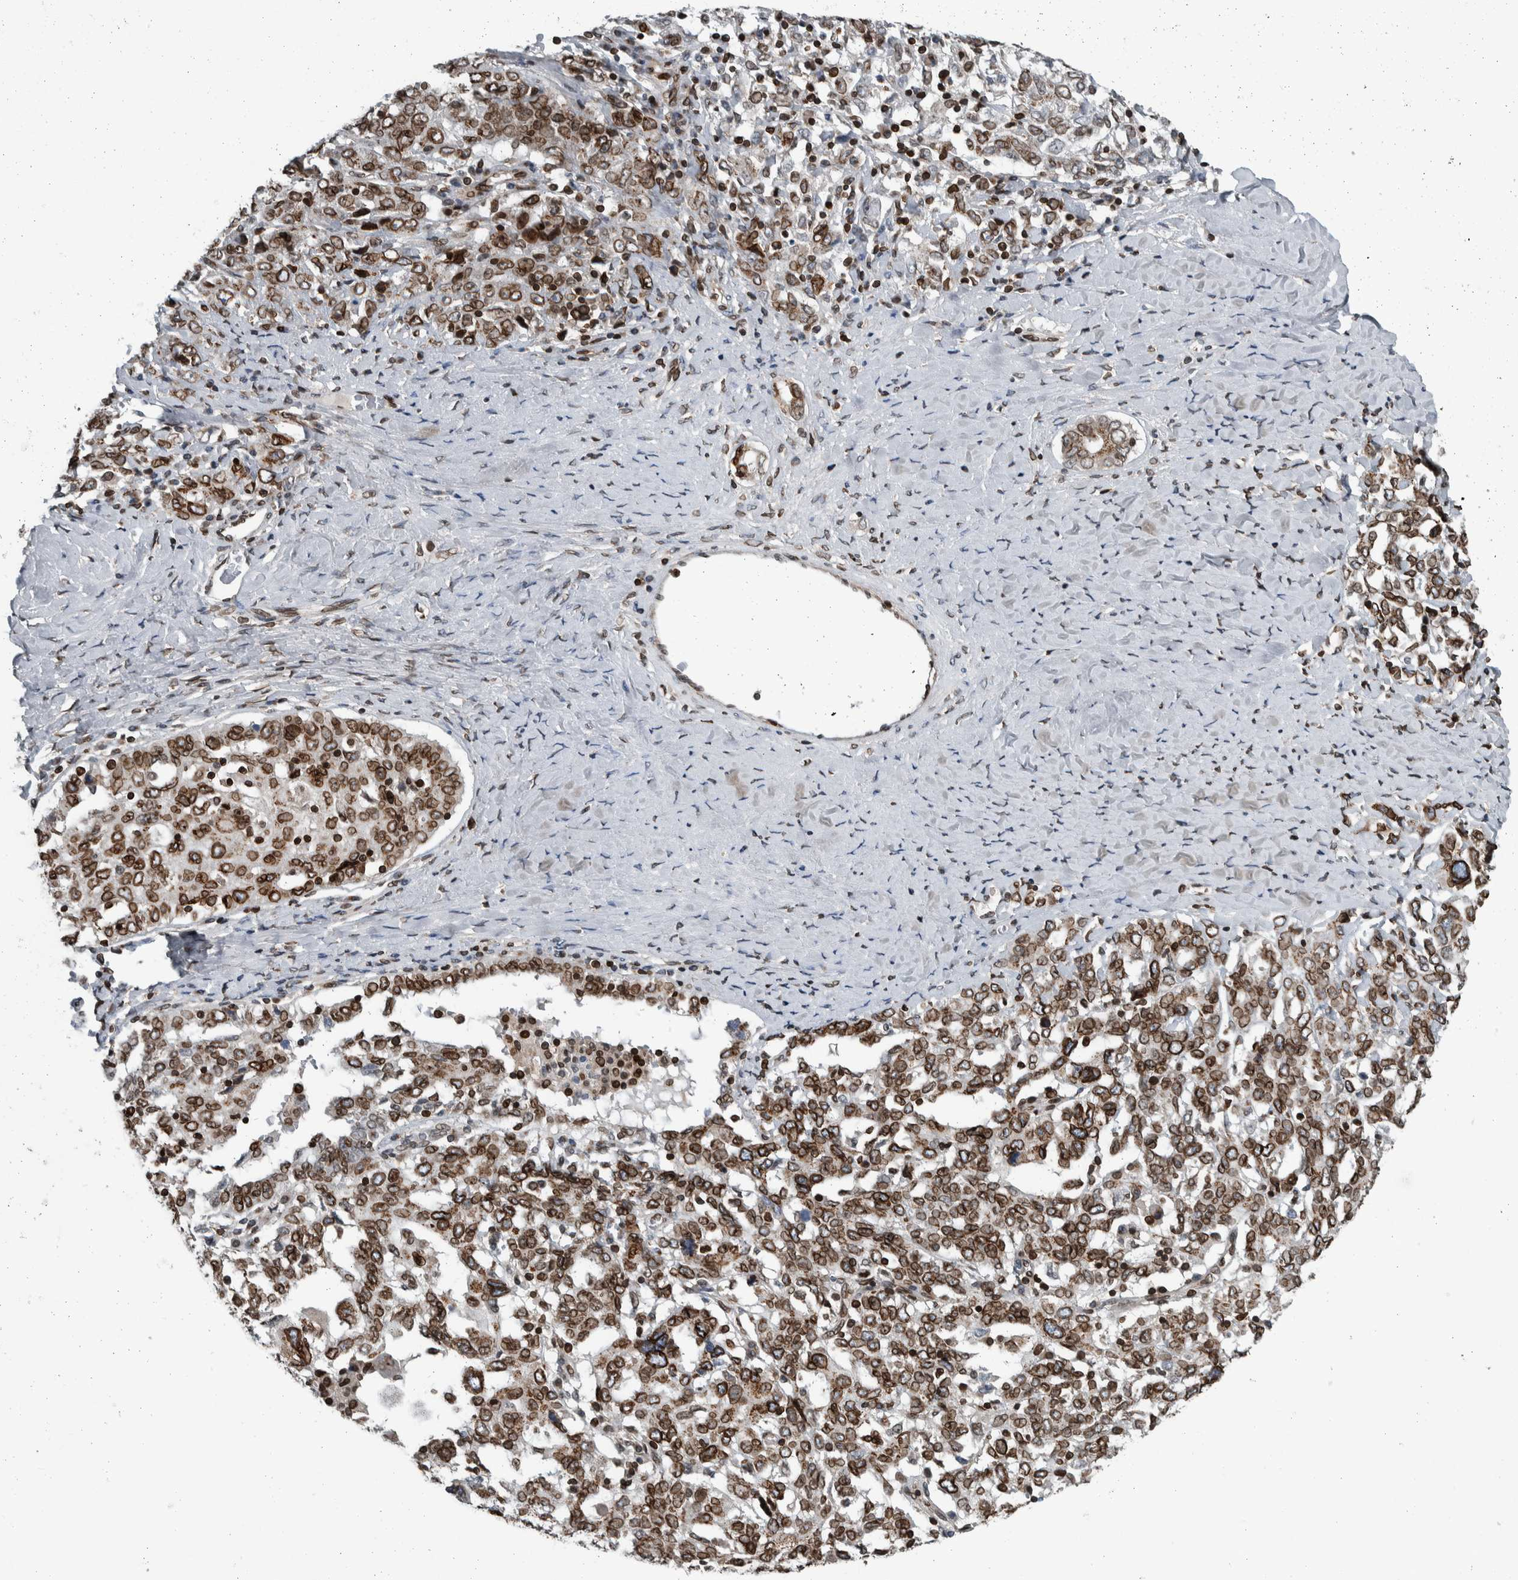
{"staining": {"intensity": "moderate", "quantity": ">75%", "location": "cytoplasmic/membranous,nuclear"}, "tissue": "ovarian cancer", "cell_type": "Tumor cells", "image_type": "cancer", "snomed": [{"axis": "morphology", "description": "Carcinoma, endometroid"}, {"axis": "topography", "description": "Ovary"}], "caption": "Protein expression analysis of ovarian cancer (endometroid carcinoma) displays moderate cytoplasmic/membranous and nuclear staining in about >75% of tumor cells.", "gene": "FAM135B", "patient": {"sex": "female", "age": 62}}